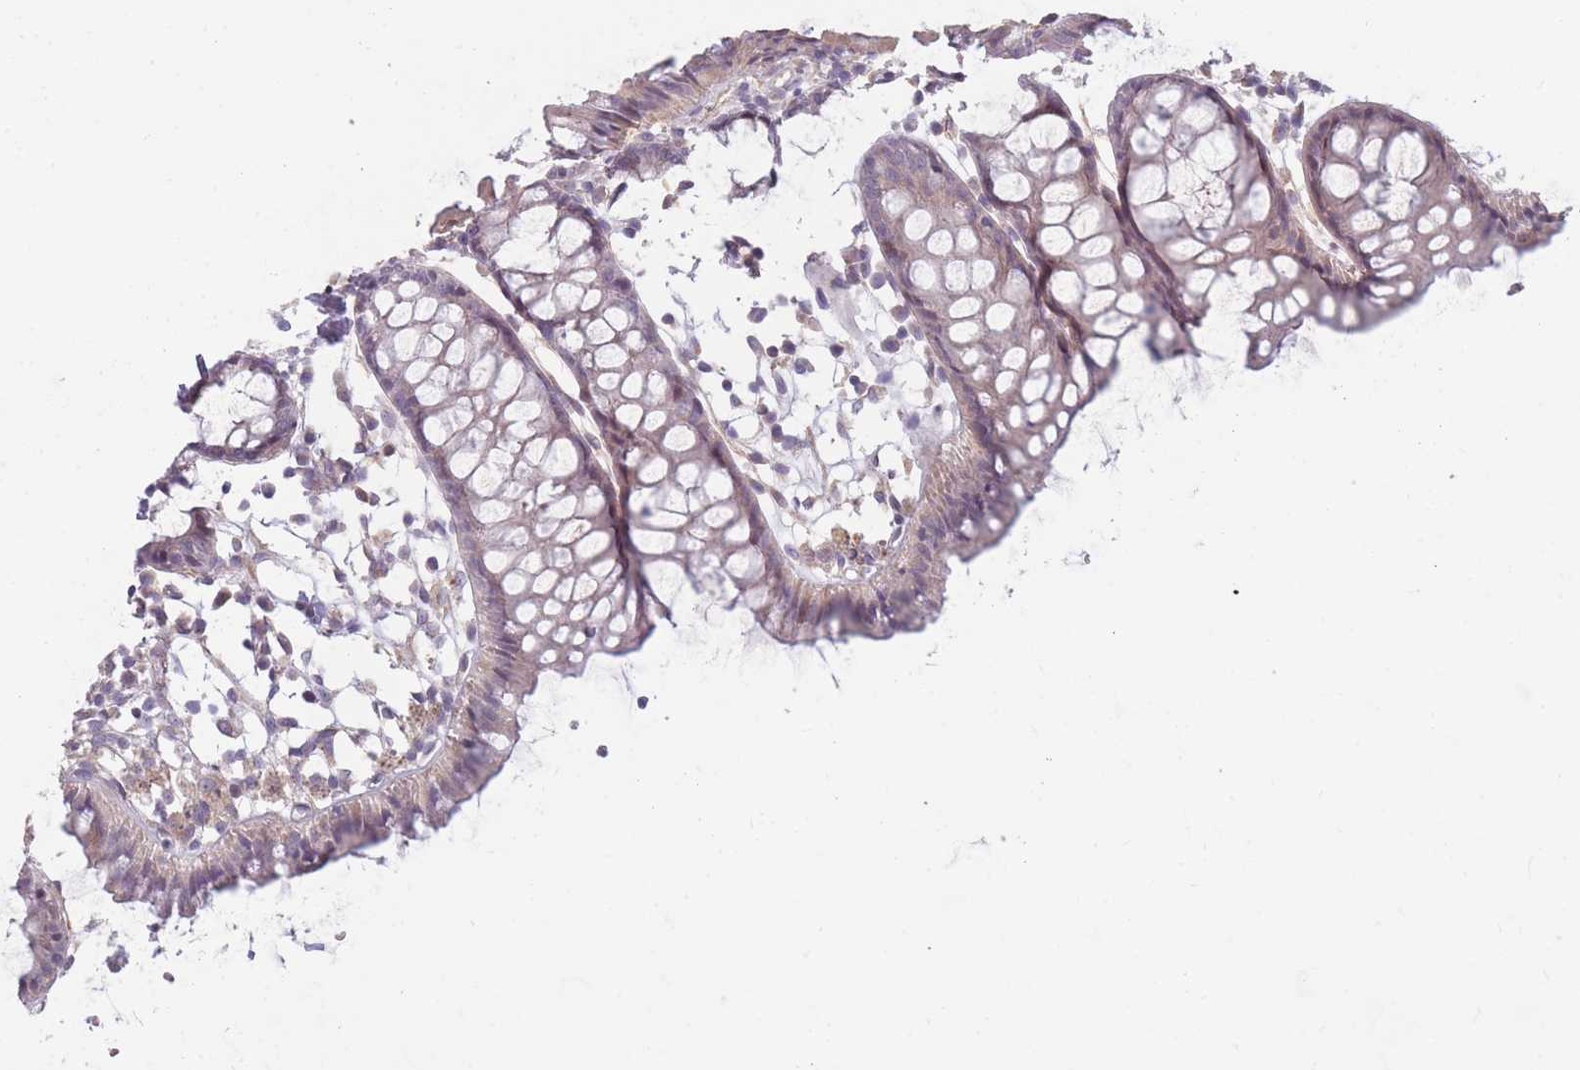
{"staining": {"intensity": "moderate", "quantity": "25%-75%", "location": "cytoplasmic/membranous"}, "tissue": "colon", "cell_type": "Glandular cells", "image_type": "normal", "snomed": [{"axis": "morphology", "description": "Normal tissue, NOS"}, {"axis": "topography", "description": "Colon"}], "caption": "DAB immunohistochemical staining of unremarkable colon reveals moderate cytoplasmic/membranous protein expression in approximately 25%-75% of glandular cells. (DAB = brown stain, brightfield microscopy at high magnification).", "gene": "CCNQ", "patient": {"sex": "female", "age": 84}}